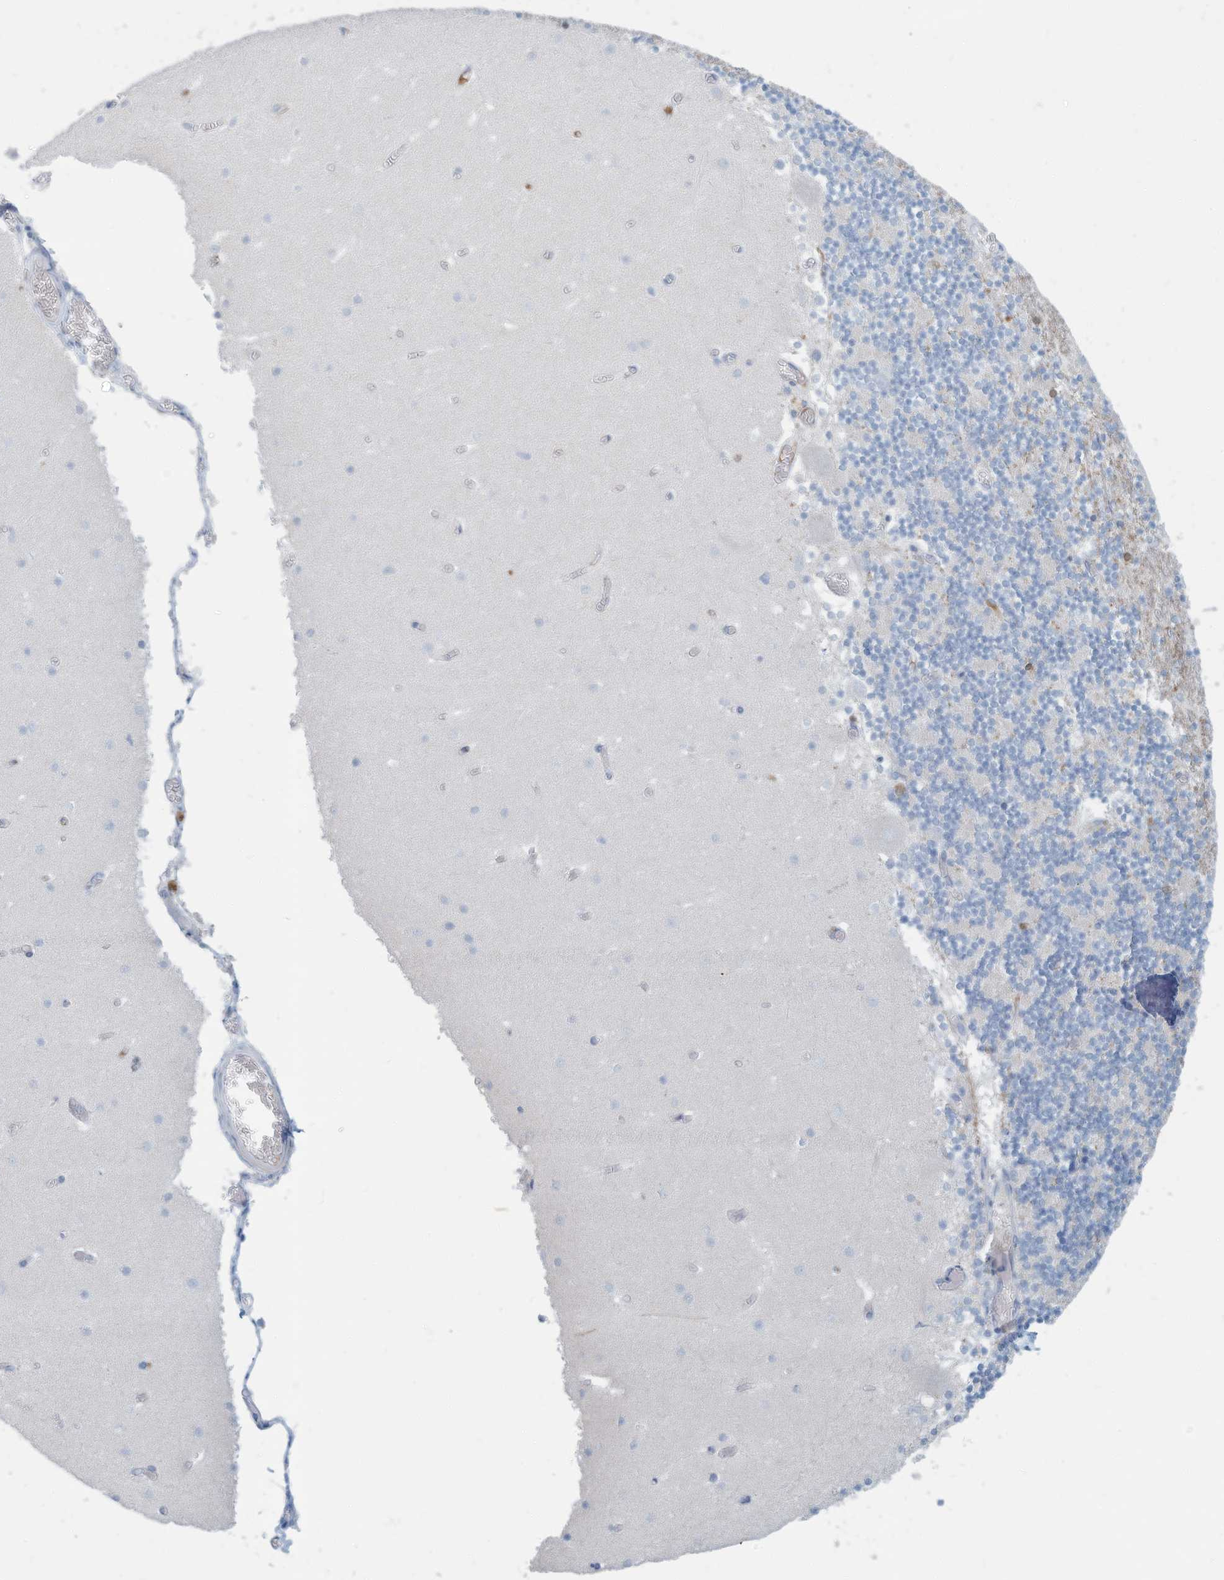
{"staining": {"intensity": "negative", "quantity": "none", "location": "none"}, "tissue": "cerebellum", "cell_type": "Cells in granular layer", "image_type": "normal", "snomed": [{"axis": "morphology", "description": "Normal tissue, NOS"}, {"axis": "topography", "description": "Cerebellum"}], "caption": "Immunohistochemistry image of normal cerebellum stained for a protein (brown), which shows no positivity in cells in granular layer. (DAB (3,3'-diaminobenzidine) IHC, high magnification).", "gene": "ERI2", "patient": {"sex": "female", "age": 28}}